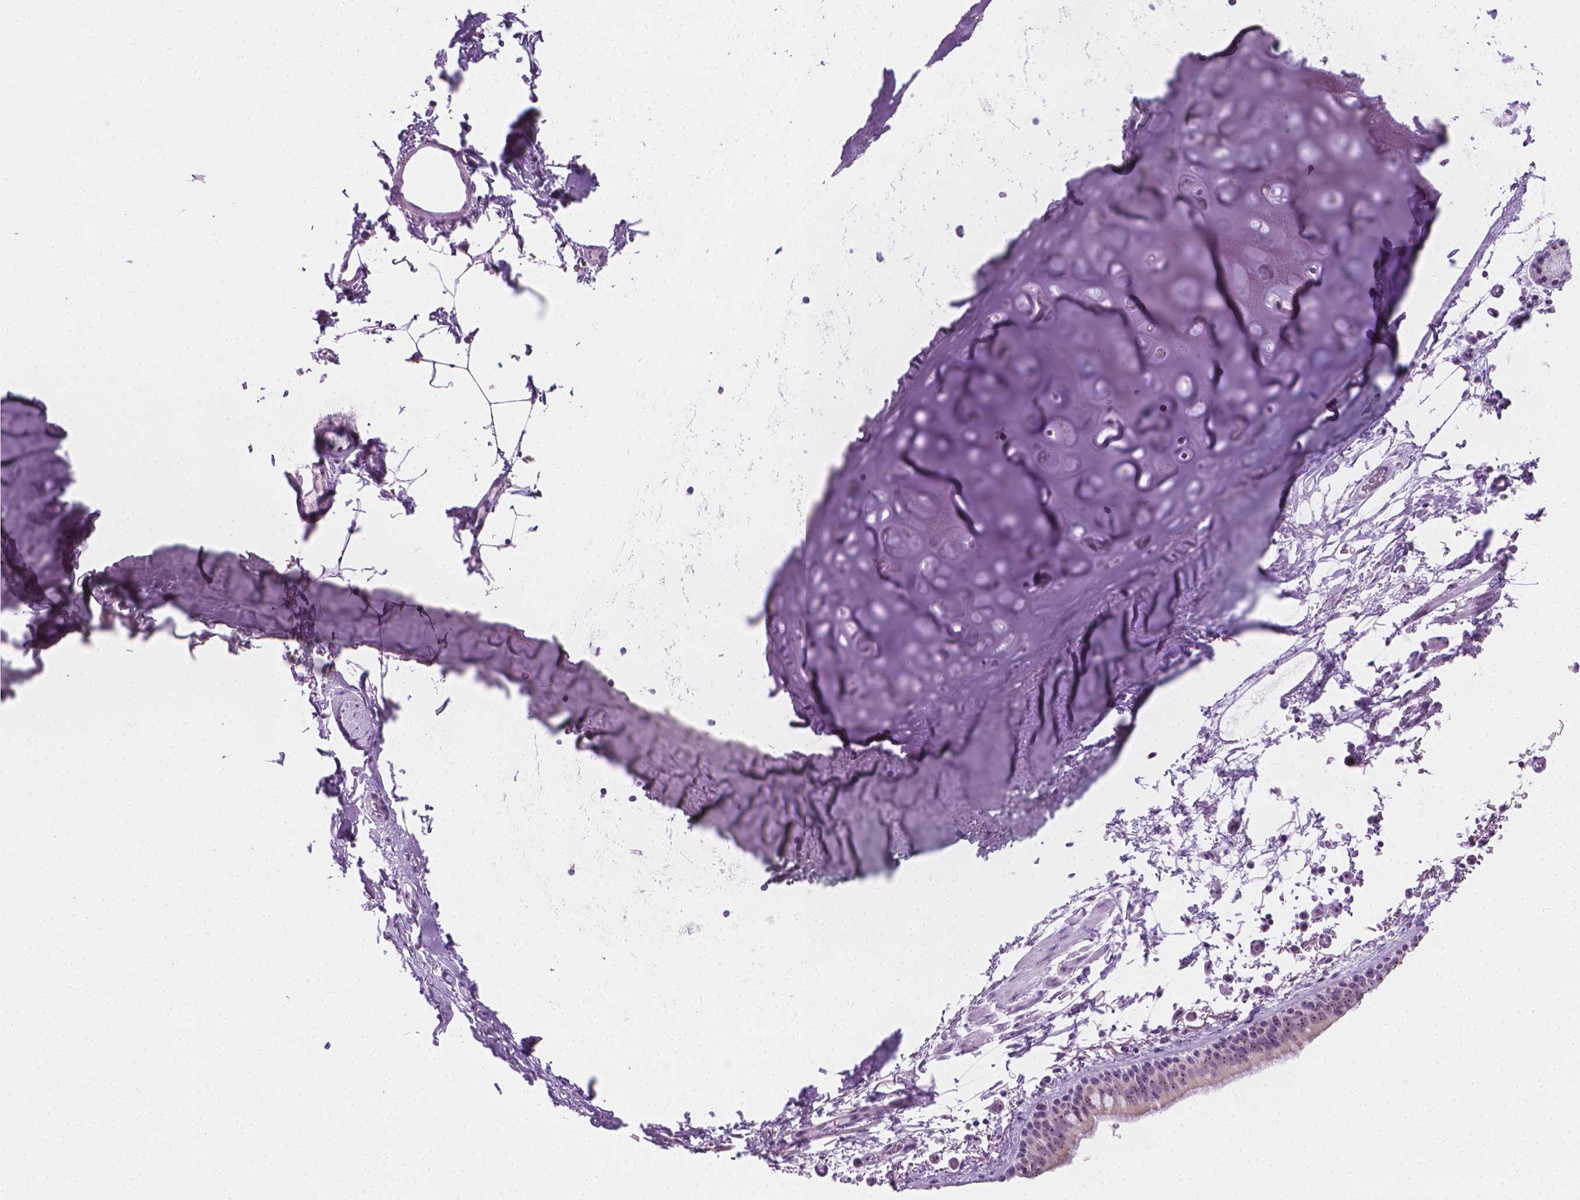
{"staining": {"intensity": "weak", "quantity": "25%-75%", "location": "nuclear"}, "tissue": "bronchus", "cell_type": "Respiratory epithelial cells", "image_type": "normal", "snomed": [{"axis": "morphology", "description": "Normal tissue, NOS"}, {"axis": "topography", "description": "Bronchus"}], "caption": "Bronchus stained with immunohistochemistry demonstrates weak nuclear positivity in about 25%-75% of respiratory epithelial cells.", "gene": "NOL7", "patient": {"sex": "female", "age": 61}}